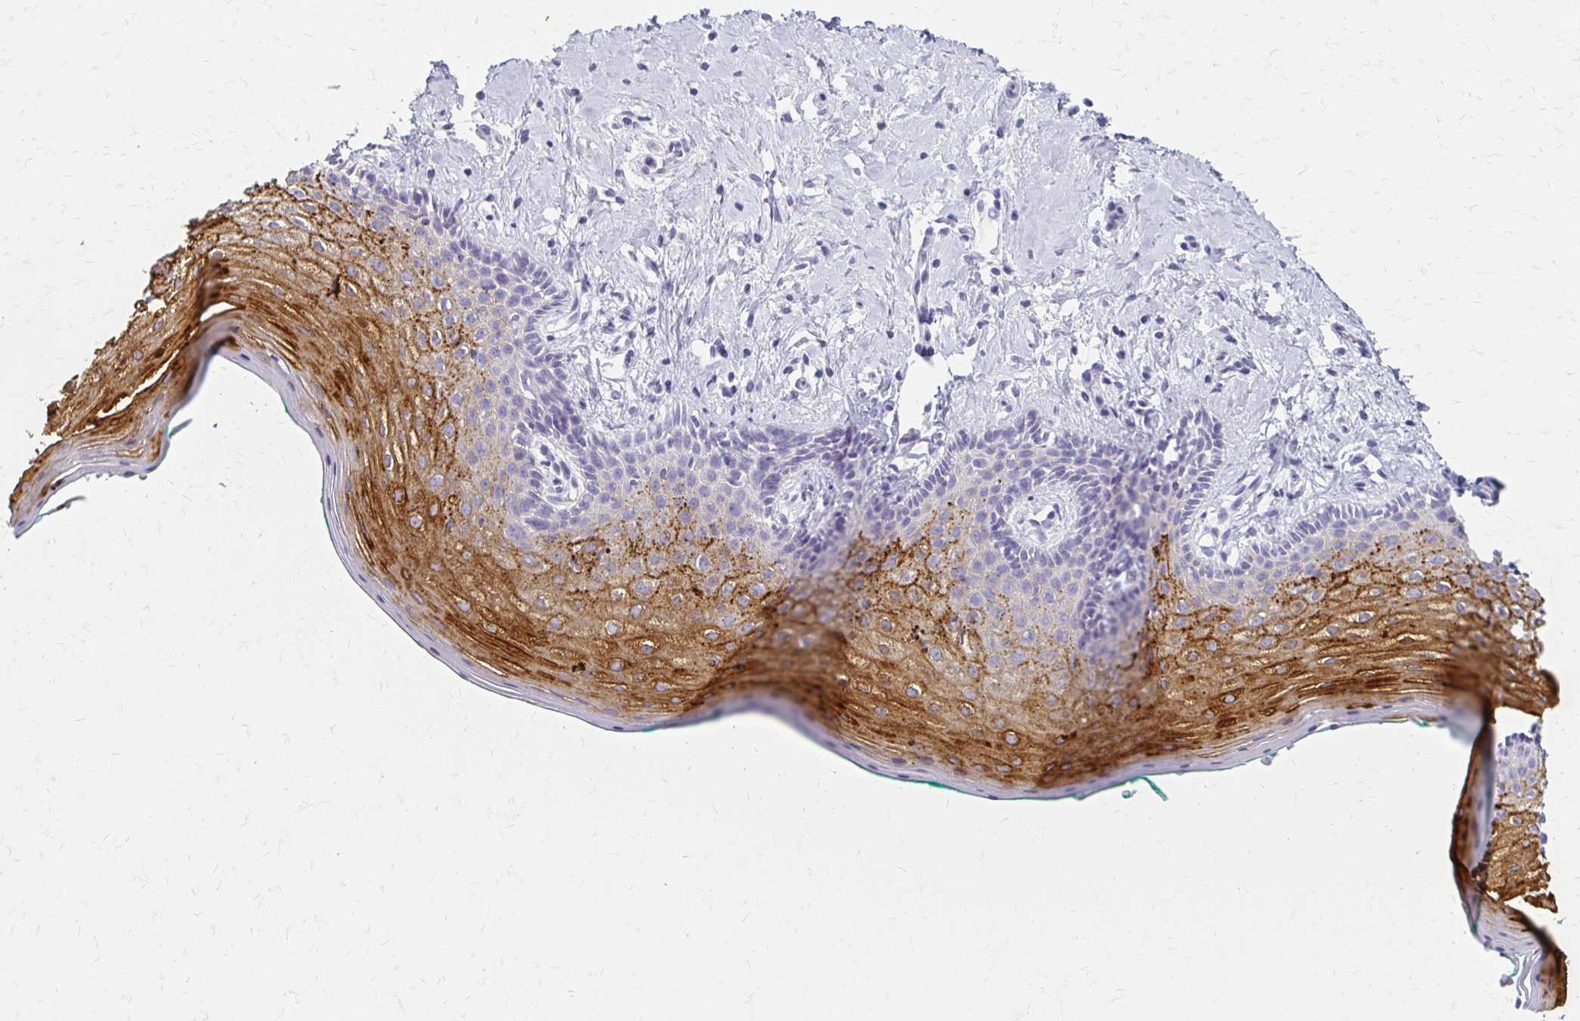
{"staining": {"intensity": "strong", "quantity": "25%-75%", "location": "cytoplasmic/membranous"}, "tissue": "vagina", "cell_type": "Squamous epithelial cells", "image_type": "normal", "snomed": [{"axis": "morphology", "description": "Normal tissue, NOS"}, {"axis": "topography", "description": "Vagina"}], "caption": "The histopathology image exhibits immunohistochemical staining of unremarkable vagina. There is strong cytoplasmic/membranous positivity is appreciated in approximately 25%-75% of squamous epithelial cells. The staining was performed using DAB to visualize the protein expression in brown, while the nuclei were stained in blue with hematoxylin (Magnification: 20x).", "gene": "IVL", "patient": {"sex": "female", "age": 42}}